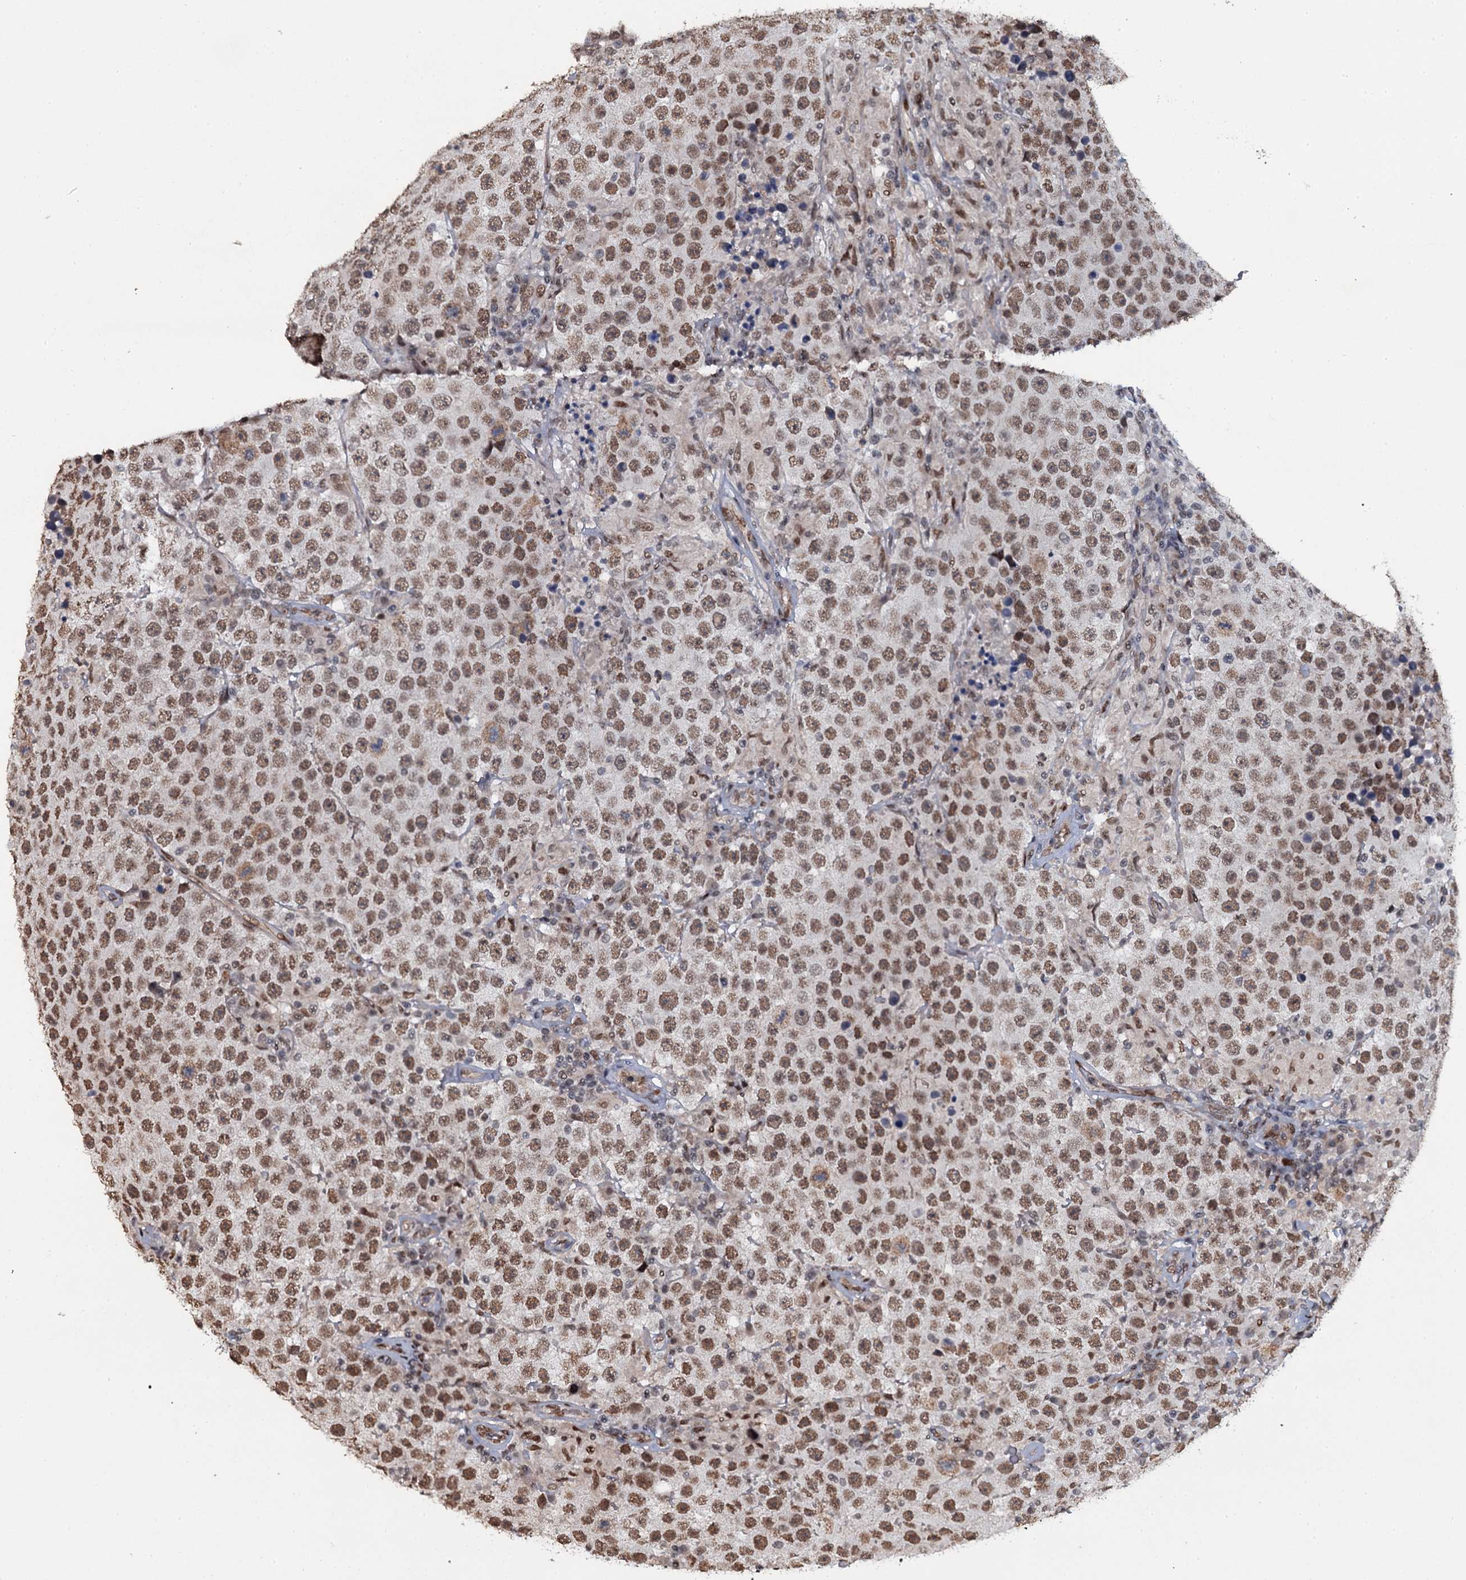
{"staining": {"intensity": "moderate", "quantity": ">75%", "location": "nuclear"}, "tissue": "testis cancer", "cell_type": "Tumor cells", "image_type": "cancer", "snomed": [{"axis": "morphology", "description": "Normal tissue, NOS"}, {"axis": "morphology", "description": "Urothelial carcinoma, High grade"}, {"axis": "morphology", "description": "Seminoma, NOS"}, {"axis": "morphology", "description": "Carcinoma, Embryonal, NOS"}, {"axis": "topography", "description": "Urinary bladder"}, {"axis": "topography", "description": "Testis"}], "caption": "Immunohistochemical staining of human testis seminoma demonstrates medium levels of moderate nuclear protein positivity in approximately >75% of tumor cells.", "gene": "SH2D4B", "patient": {"sex": "male", "age": 41}}